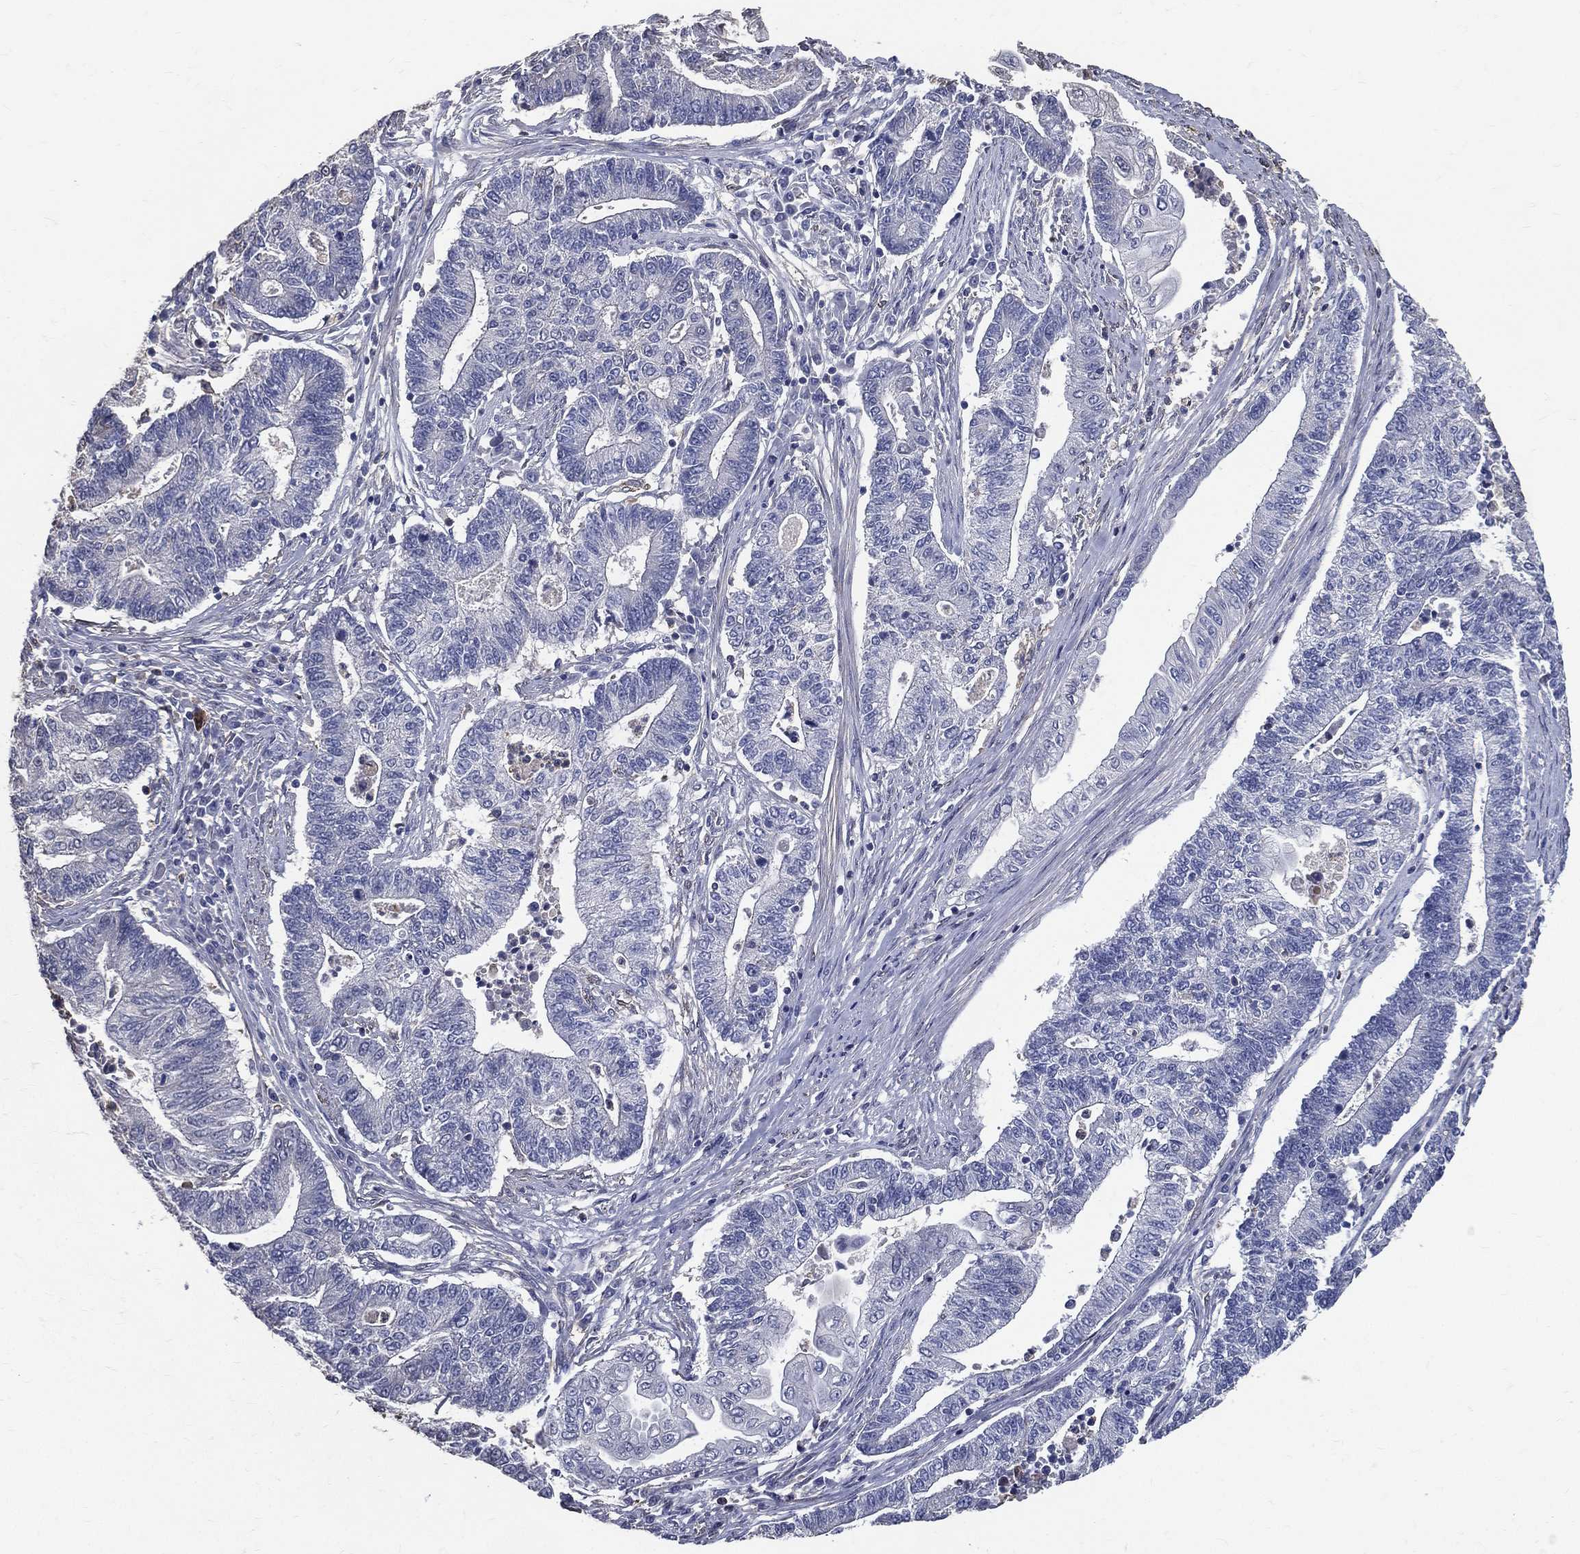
{"staining": {"intensity": "negative", "quantity": "none", "location": "none"}, "tissue": "endometrial cancer", "cell_type": "Tumor cells", "image_type": "cancer", "snomed": [{"axis": "morphology", "description": "Adenocarcinoma, NOS"}, {"axis": "topography", "description": "Uterus"}, {"axis": "topography", "description": "Endometrium"}], "caption": "A high-resolution image shows immunohistochemistry (IHC) staining of endometrial cancer, which displays no significant positivity in tumor cells.", "gene": "SERPINB2", "patient": {"sex": "female", "age": 54}}